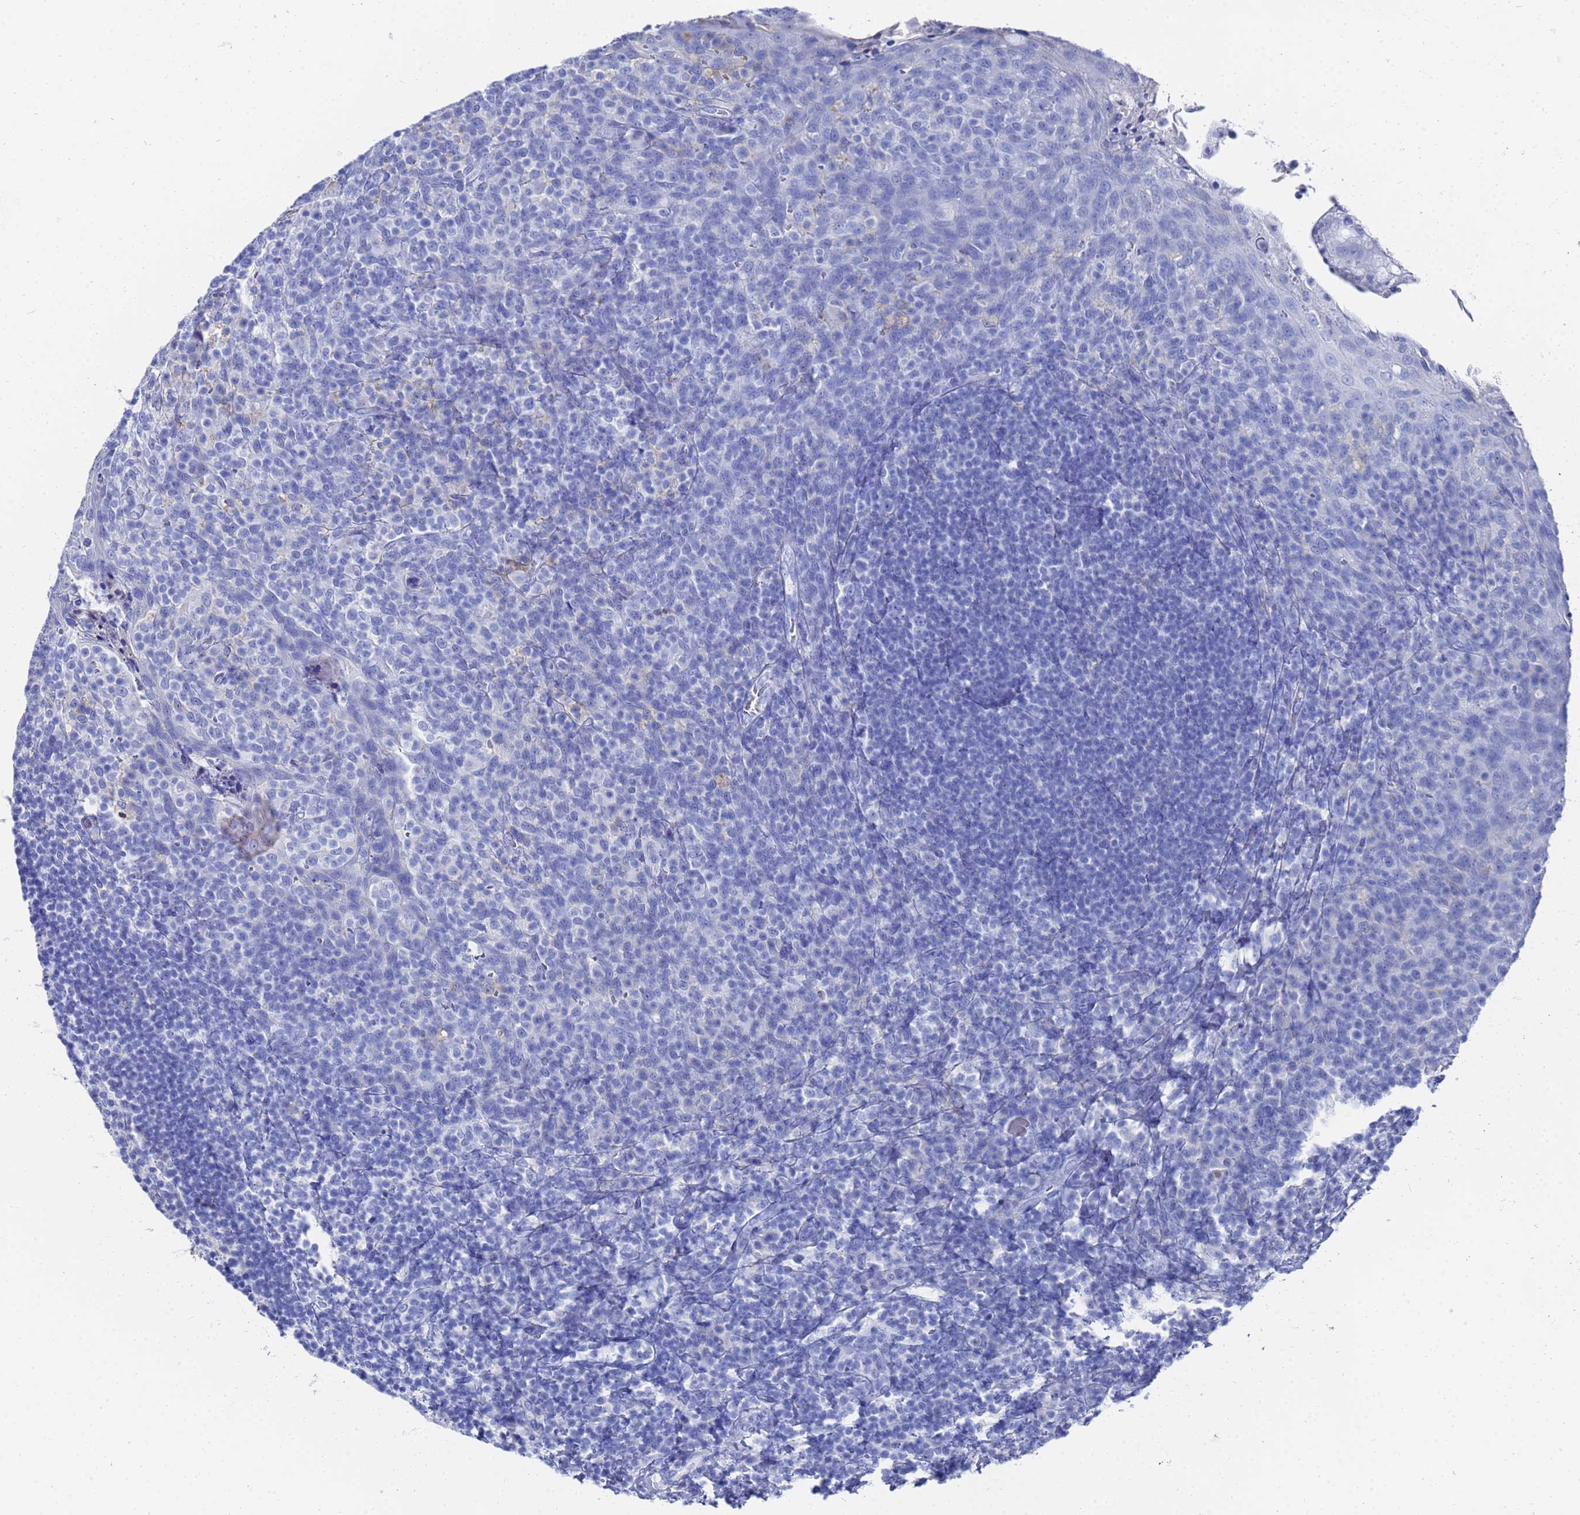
{"staining": {"intensity": "negative", "quantity": "none", "location": "none"}, "tissue": "tonsil", "cell_type": "Germinal center cells", "image_type": "normal", "snomed": [{"axis": "morphology", "description": "Normal tissue, NOS"}, {"axis": "topography", "description": "Tonsil"}], "caption": "Human tonsil stained for a protein using immunohistochemistry (IHC) shows no positivity in germinal center cells.", "gene": "GGT1", "patient": {"sex": "female", "age": 10}}